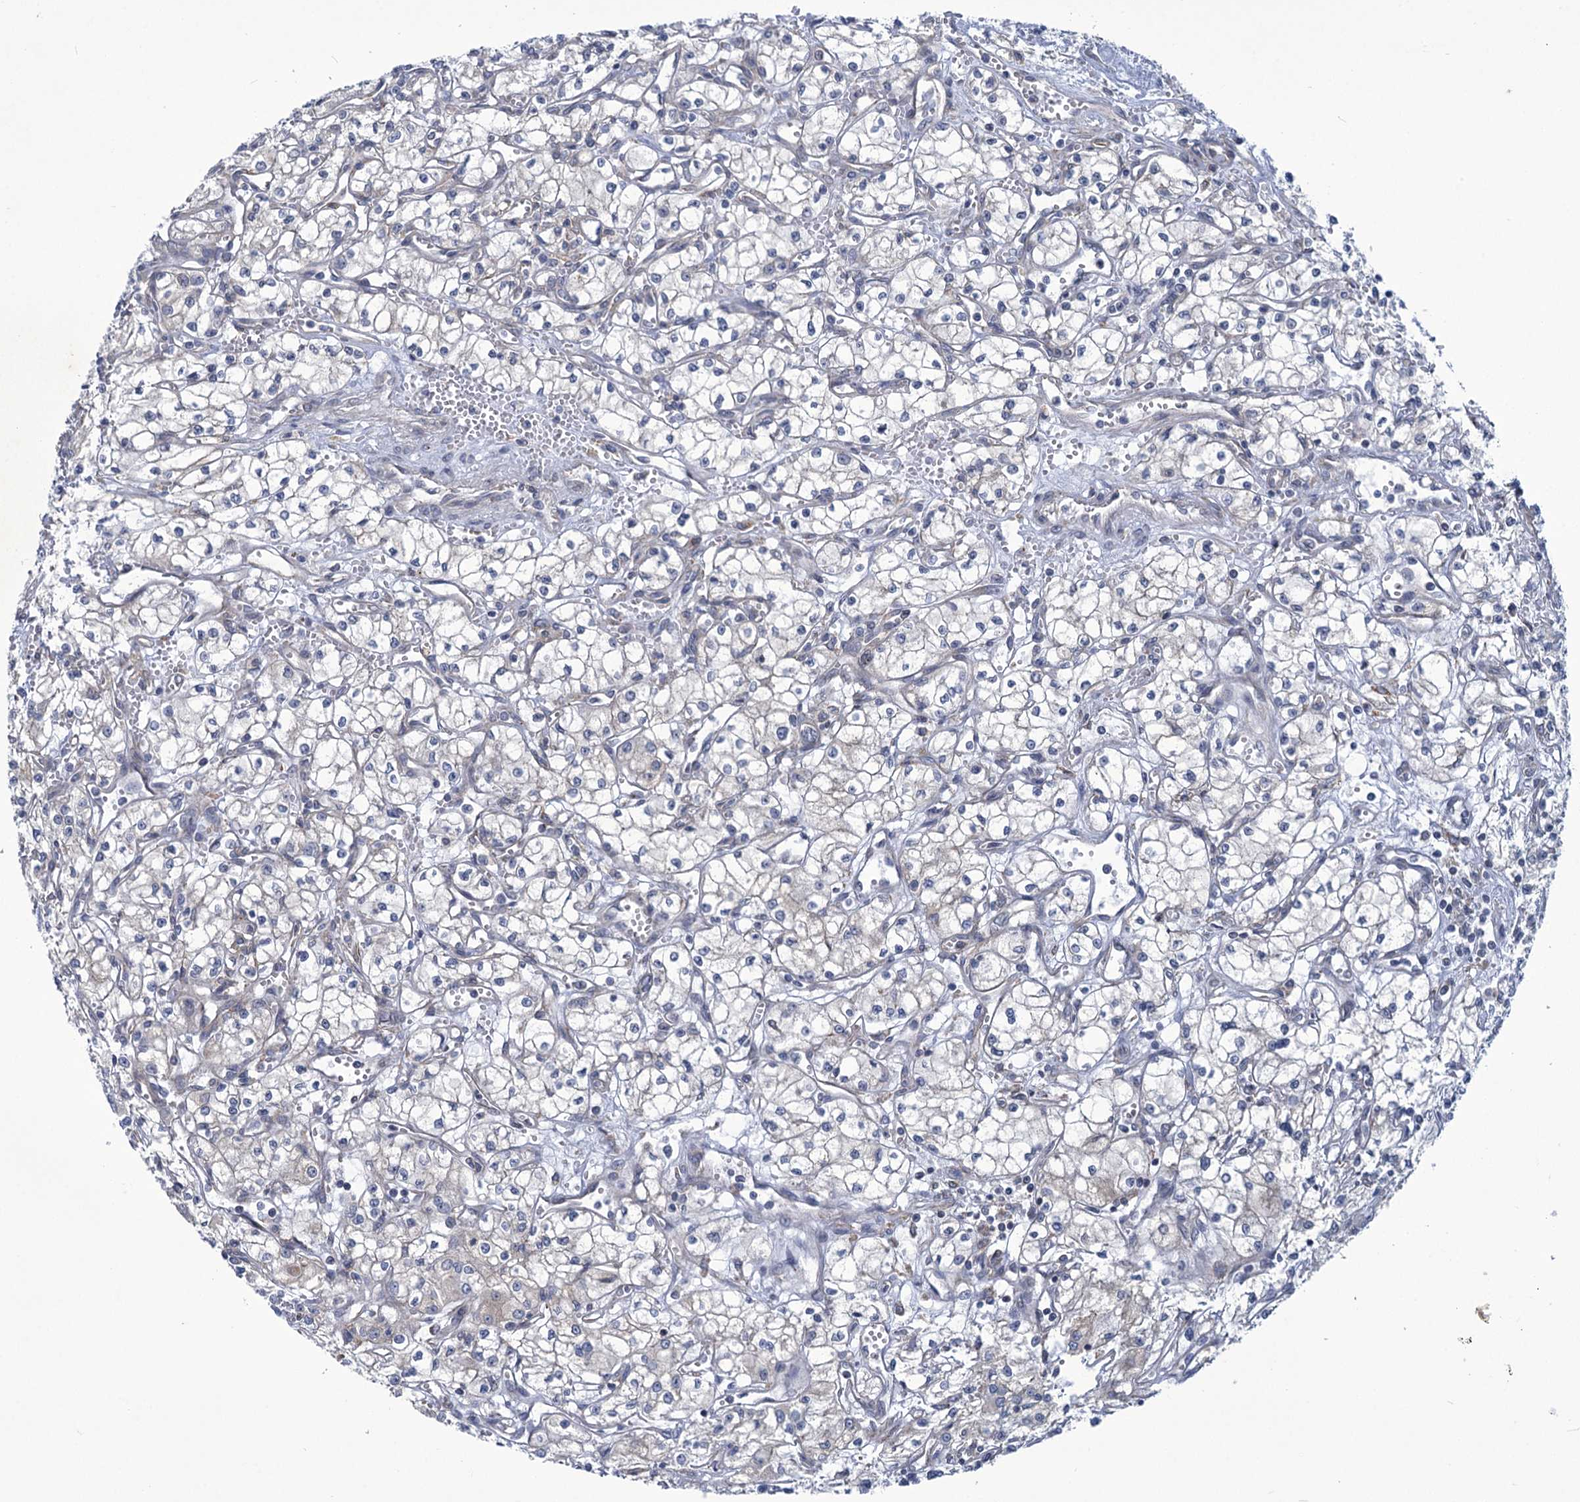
{"staining": {"intensity": "negative", "quantity": "none", "location": "none"}, "tissue": "renal cancer", "cell_type": "Tumor cells", "image_type": "cancer", "snomed": [{"axis": "morphology", "description": "Adenocarcinoma, NOS"}, {"axis": "topography", "description": "Kidney"}], "caption": "This micrograph is of renal cancer (adenocarcinoma) stained with IHC to label a protein in brown with the nuclei are counter-stained blue. There is no expression in tumor cells.", "gene": "MBLAC2", "patient": {"sex": "male", "age": 59}}